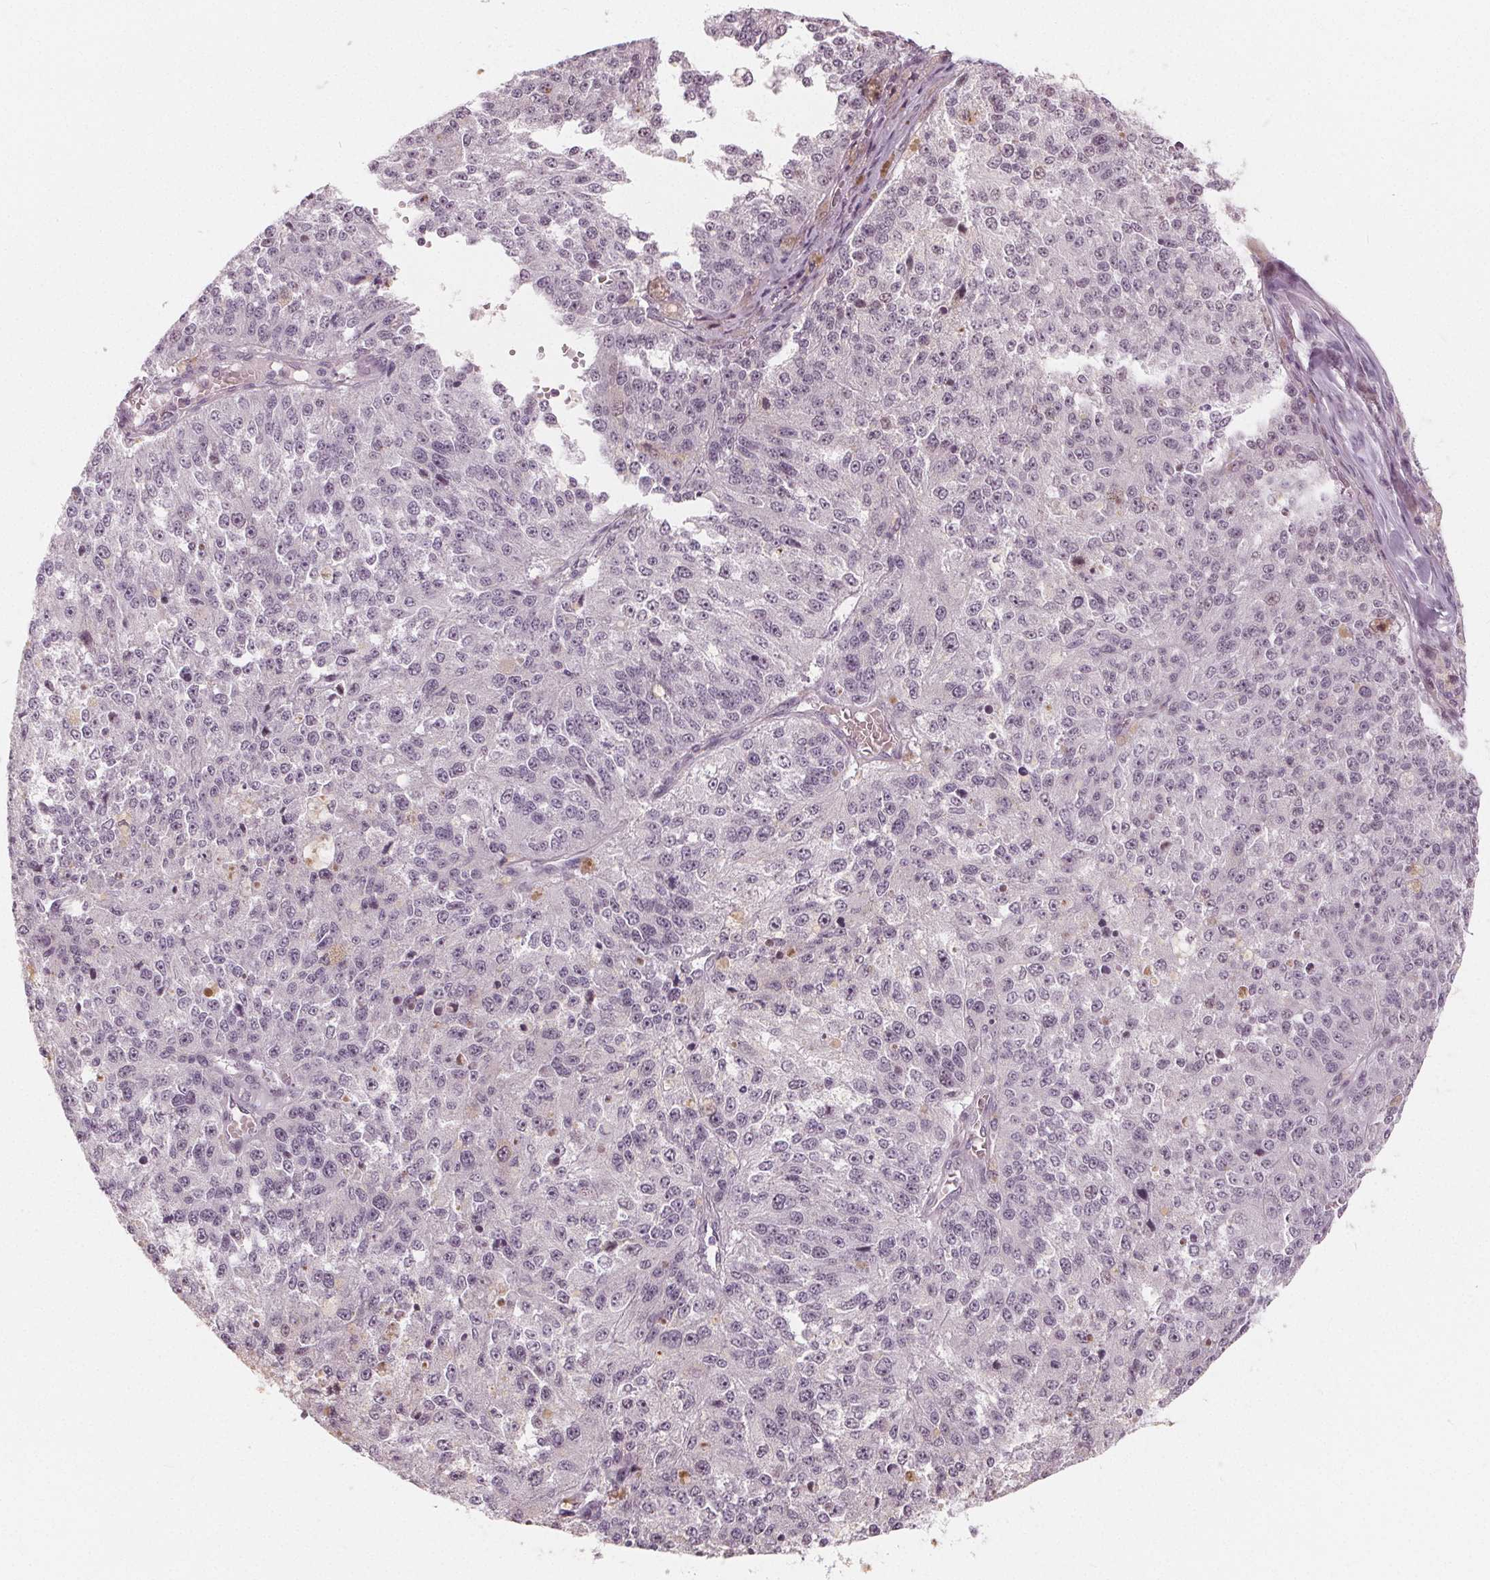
{"staining": {"intensity": "weak", "quantity": "<25%", "location": "nuclear"}, "tissue": "melanoma", "cell_type": "Tumor cells", "image_type": "cancer", "snomed": [{"axis": "morphology", "description": "Malignant melanoma, Metastatic site"}, {"axis": "topography", "description": "Lymph node"}], "caption": "Immunohistochemistry (IHC) image of neoplastic tissue: malignant melanoma (metastatic site) stained with DAB shows no significant protein expression in tumor cells.", "gene": "NUP210L", "patient": {"sex": "female", "age": 64}}